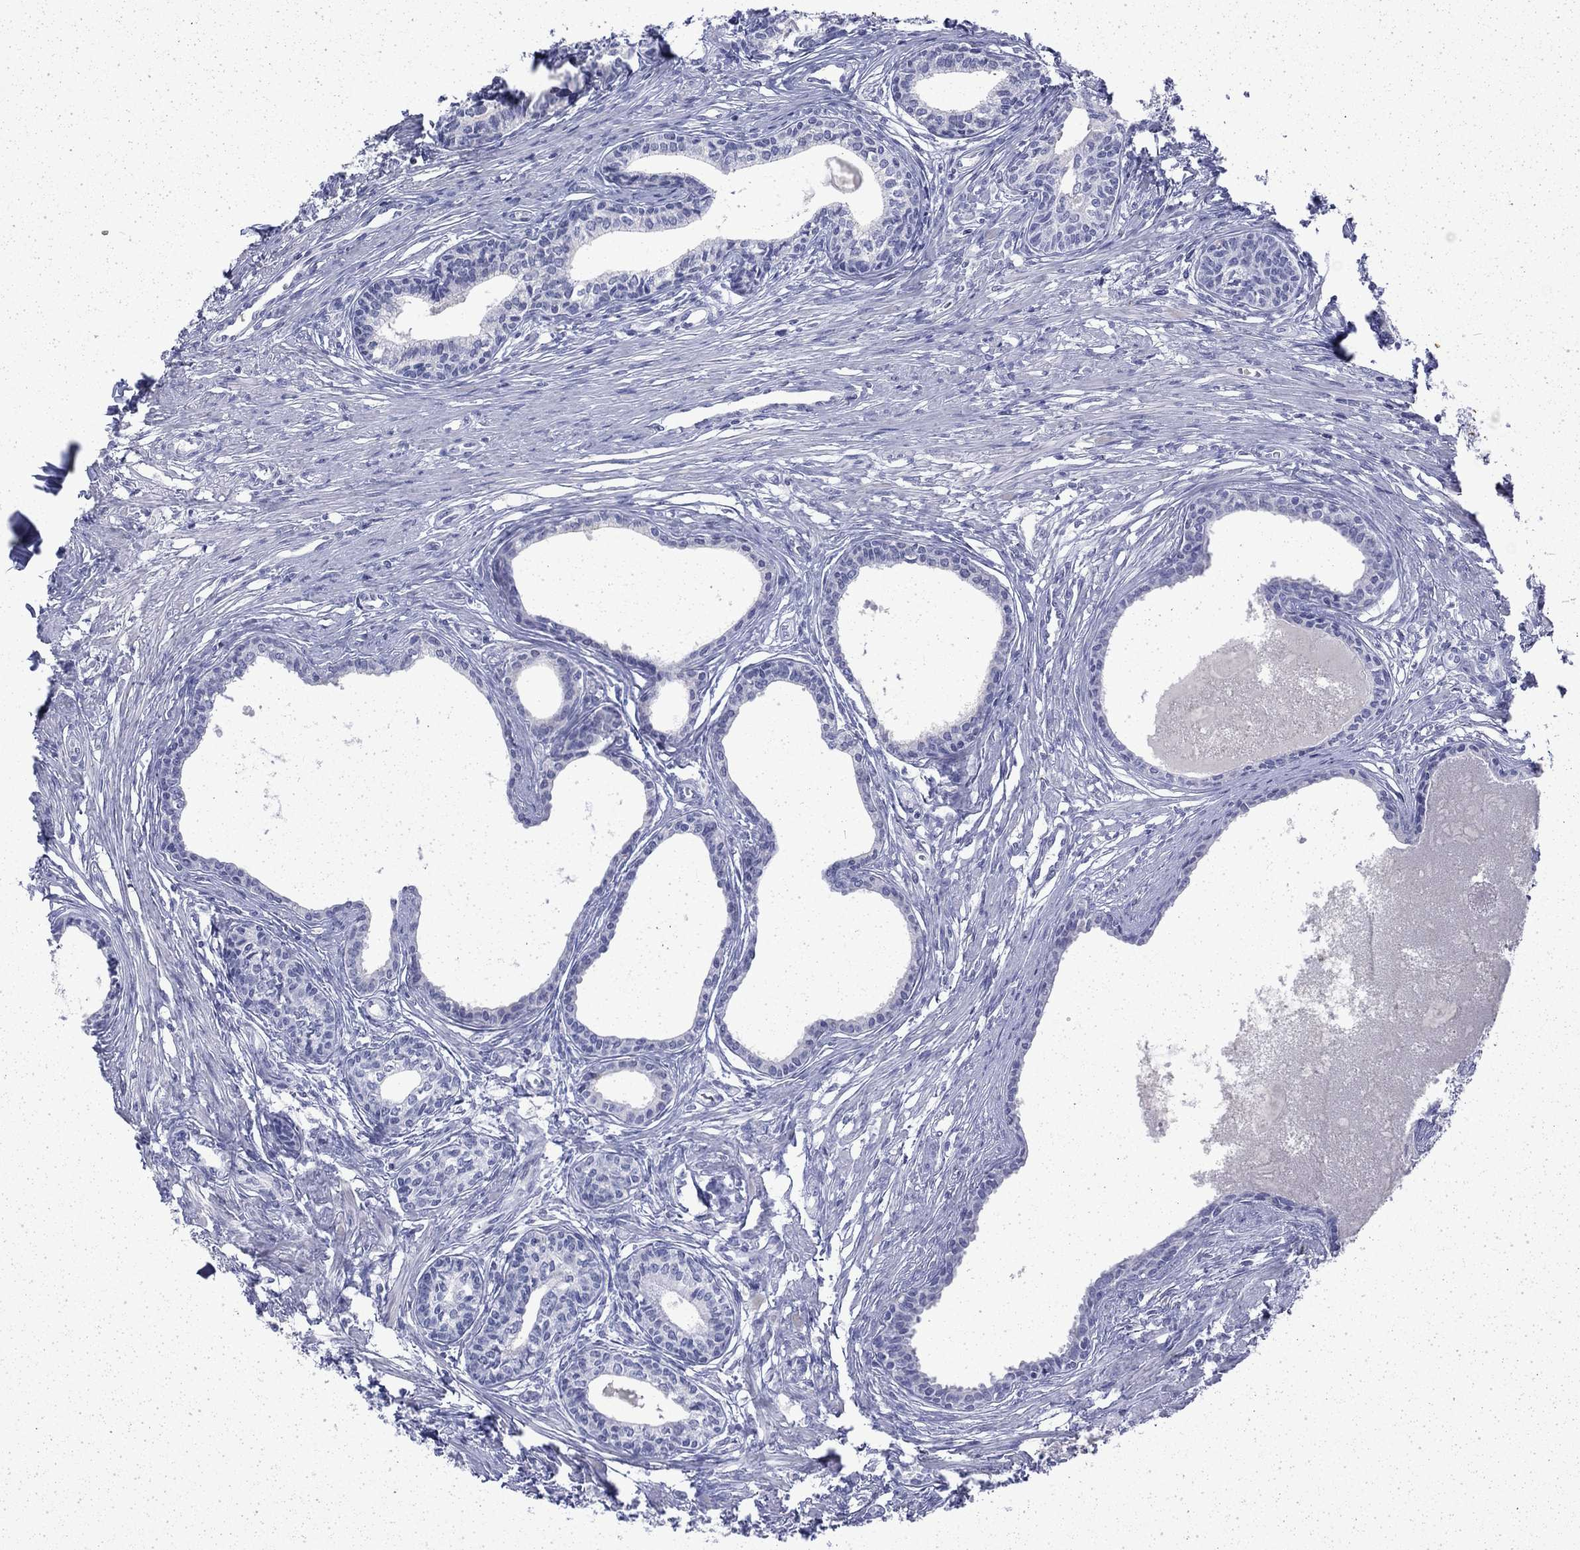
{"staining": {"intensity": "weak", "quantity": "25%-75%", "location": "cytoplasmic/membranous"}, "tissue": "prostate", "cell_type": "Glandular cells", "image_type": "normal", "snomed": [{"axis": "morphology", "description": "Normal tissue, NOS"}, {"axis": "topography", "description": "Prostate"}], "caption": "Immunohistochemical staining of unremarkable prostate demonstrates 25%-75% levels of weak cytoplasmic/membranous protein staining in approximately 25%-75% of glandular cells.", "gene": "ENPP6", "patient": {"sex": "male", "age": 60}}